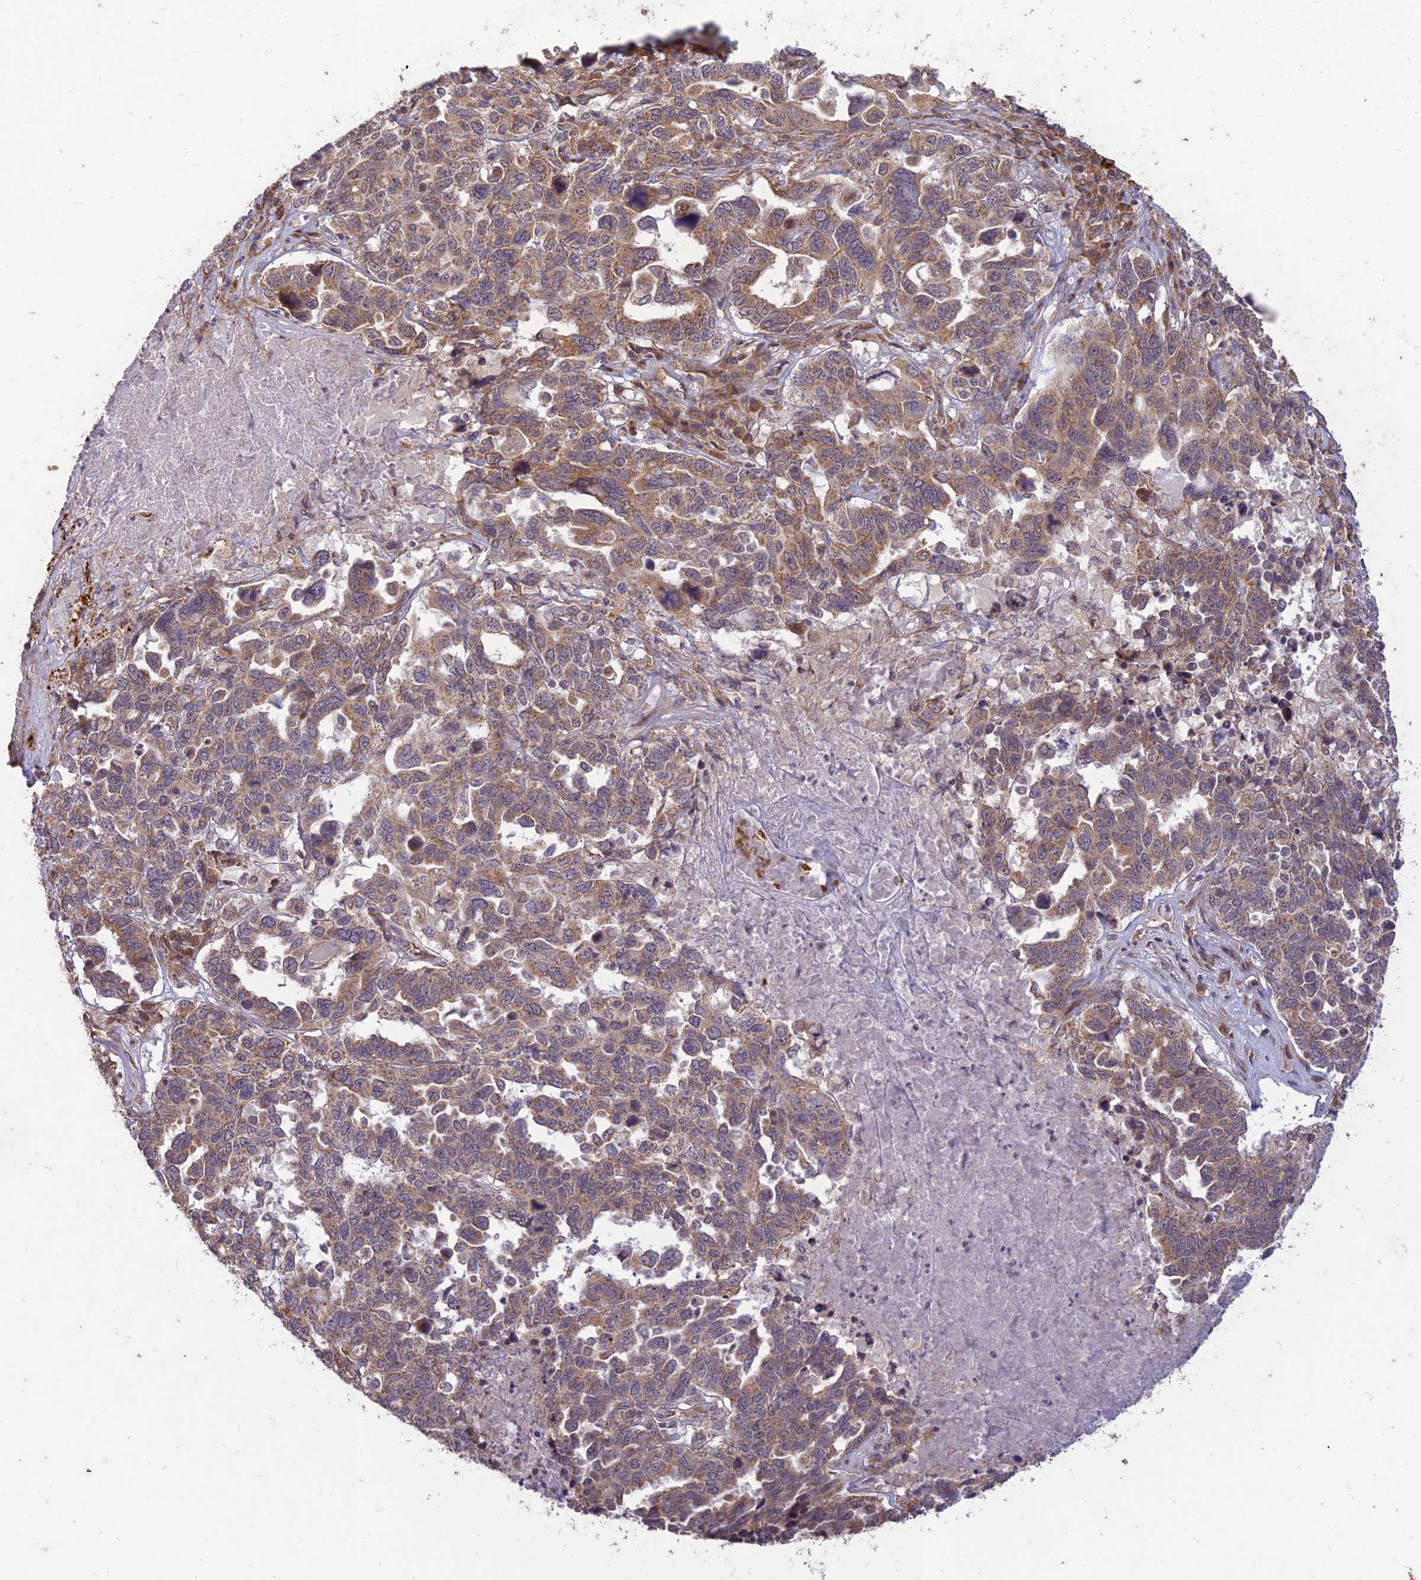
{"staining": {"intensity": "moderate", "quantity": ">75%", "location": "cytoplasmic/membranous"}, "tissue": "ovarian cancer", "cell_type": "Tumor cells", "image_type": "cancer", "snomed": [{"axis": "morphology", "description": "Carcinoma, endometroid"}, {"axis": "topography", "description": "Ovary"}], "caption": "A high-resolution image shows IHC staining of endometroid carcinoma (ovarian), which exhibits moderate cytoplasmic/membranous expression in approximately >75% of tumor cells. (DAB (3,3'-diaminobenzidine) IHC with brightfield microscopy, high magnification).", "gene": "PPP1R11", "patient": {"sex": "female", "age": 62}}